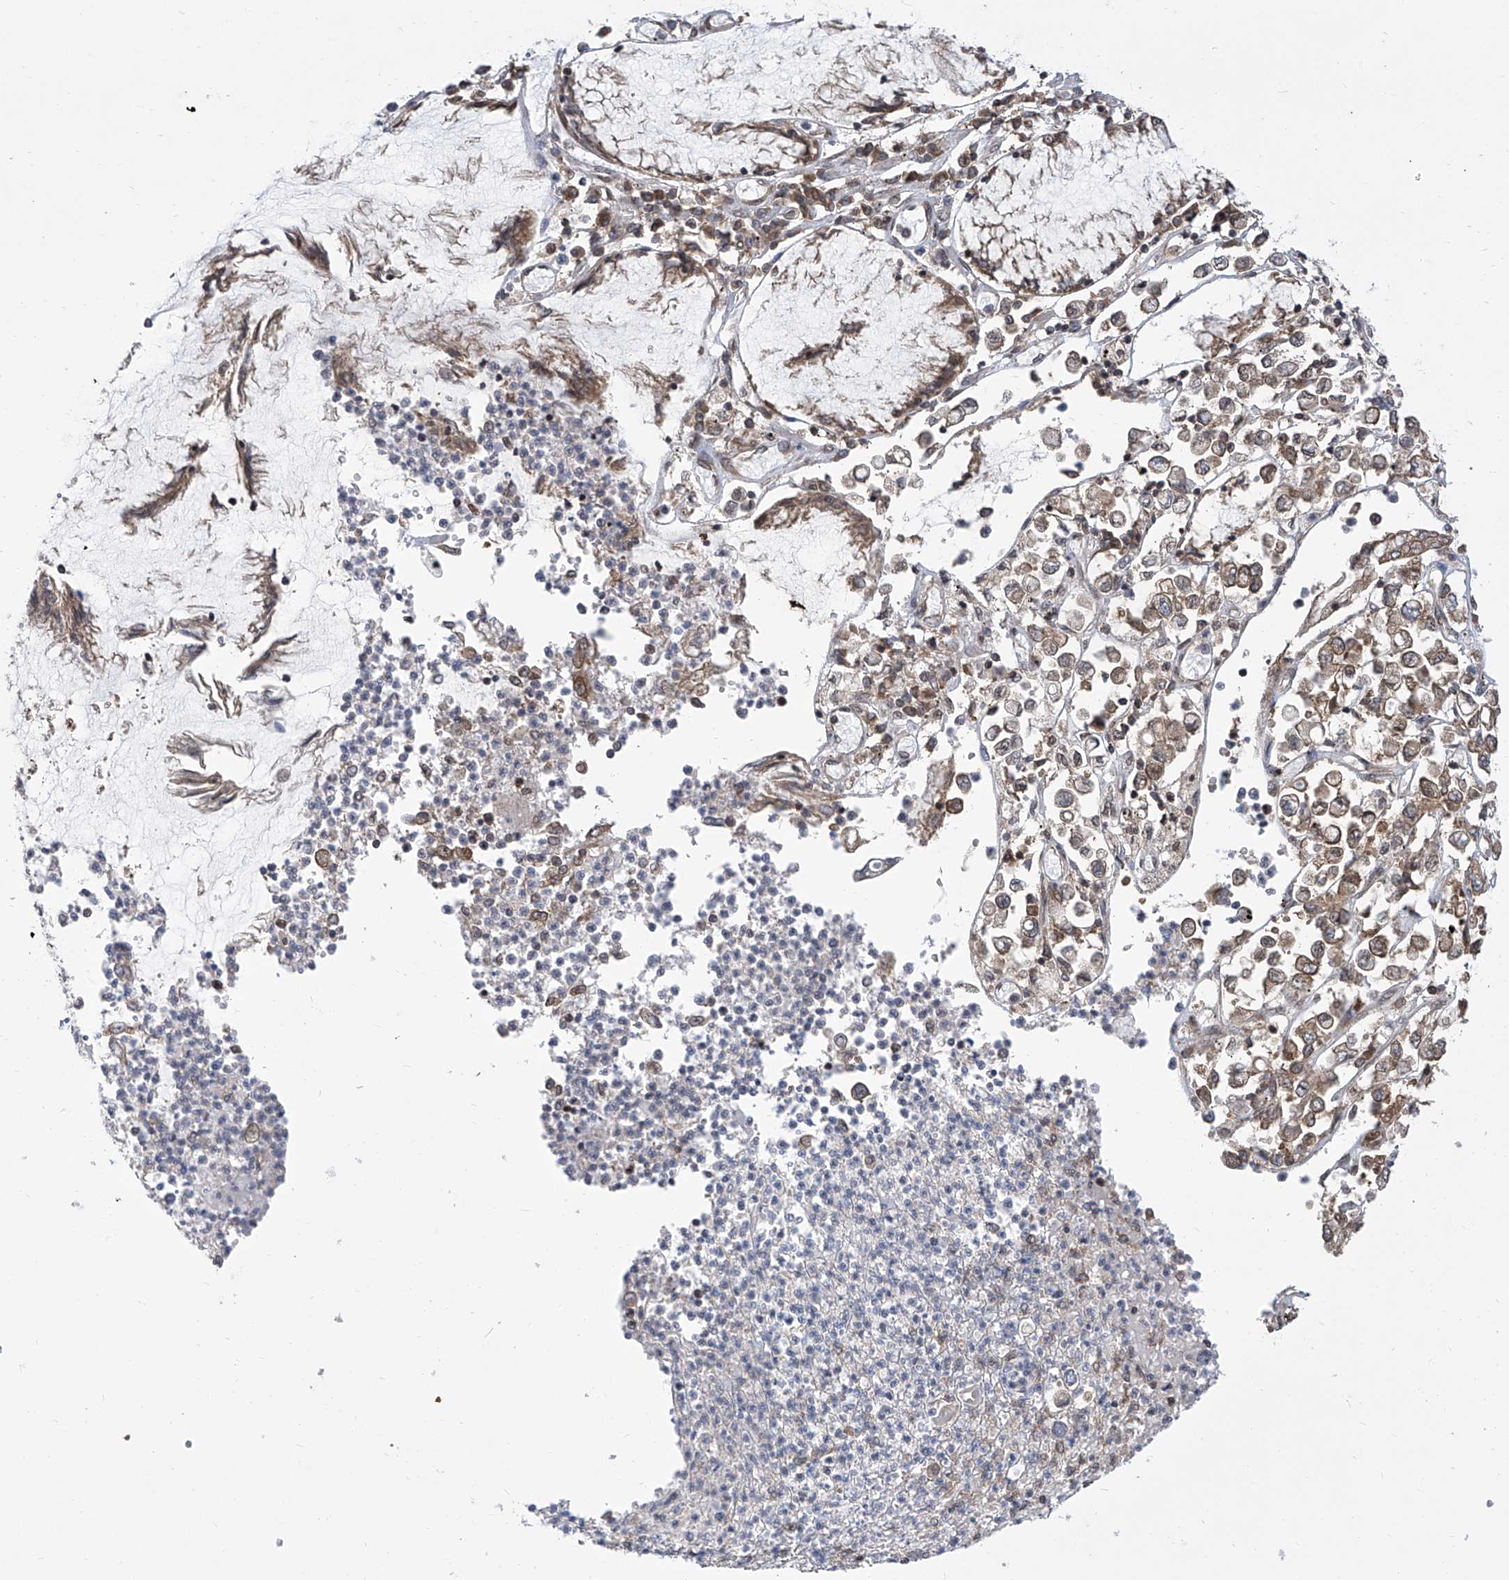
{"staining": {"intensity": "weak", "quantity": ">75%", "location": "cytoplasmic/membranous"}, "tissue": "stomach cancer", "cell_type": "Tumor cells", "image_type": "cancer", "snomed": [{"axis": "morphology", "description": "Adenocarcinoma, NOS"}, {"axis": "topography", "description": "Stomach"}], "caption": "An immunohistochemistry (IHC) photomicrograph of tumor tissue is shown. Protein staining in brown shows weak cytoplasmic/membranous positivity in stomach cancer (adenocarcinoma) within tumor cells.", "gene": "EIF3M", "patient": {"sex": "female", "age": 76}}